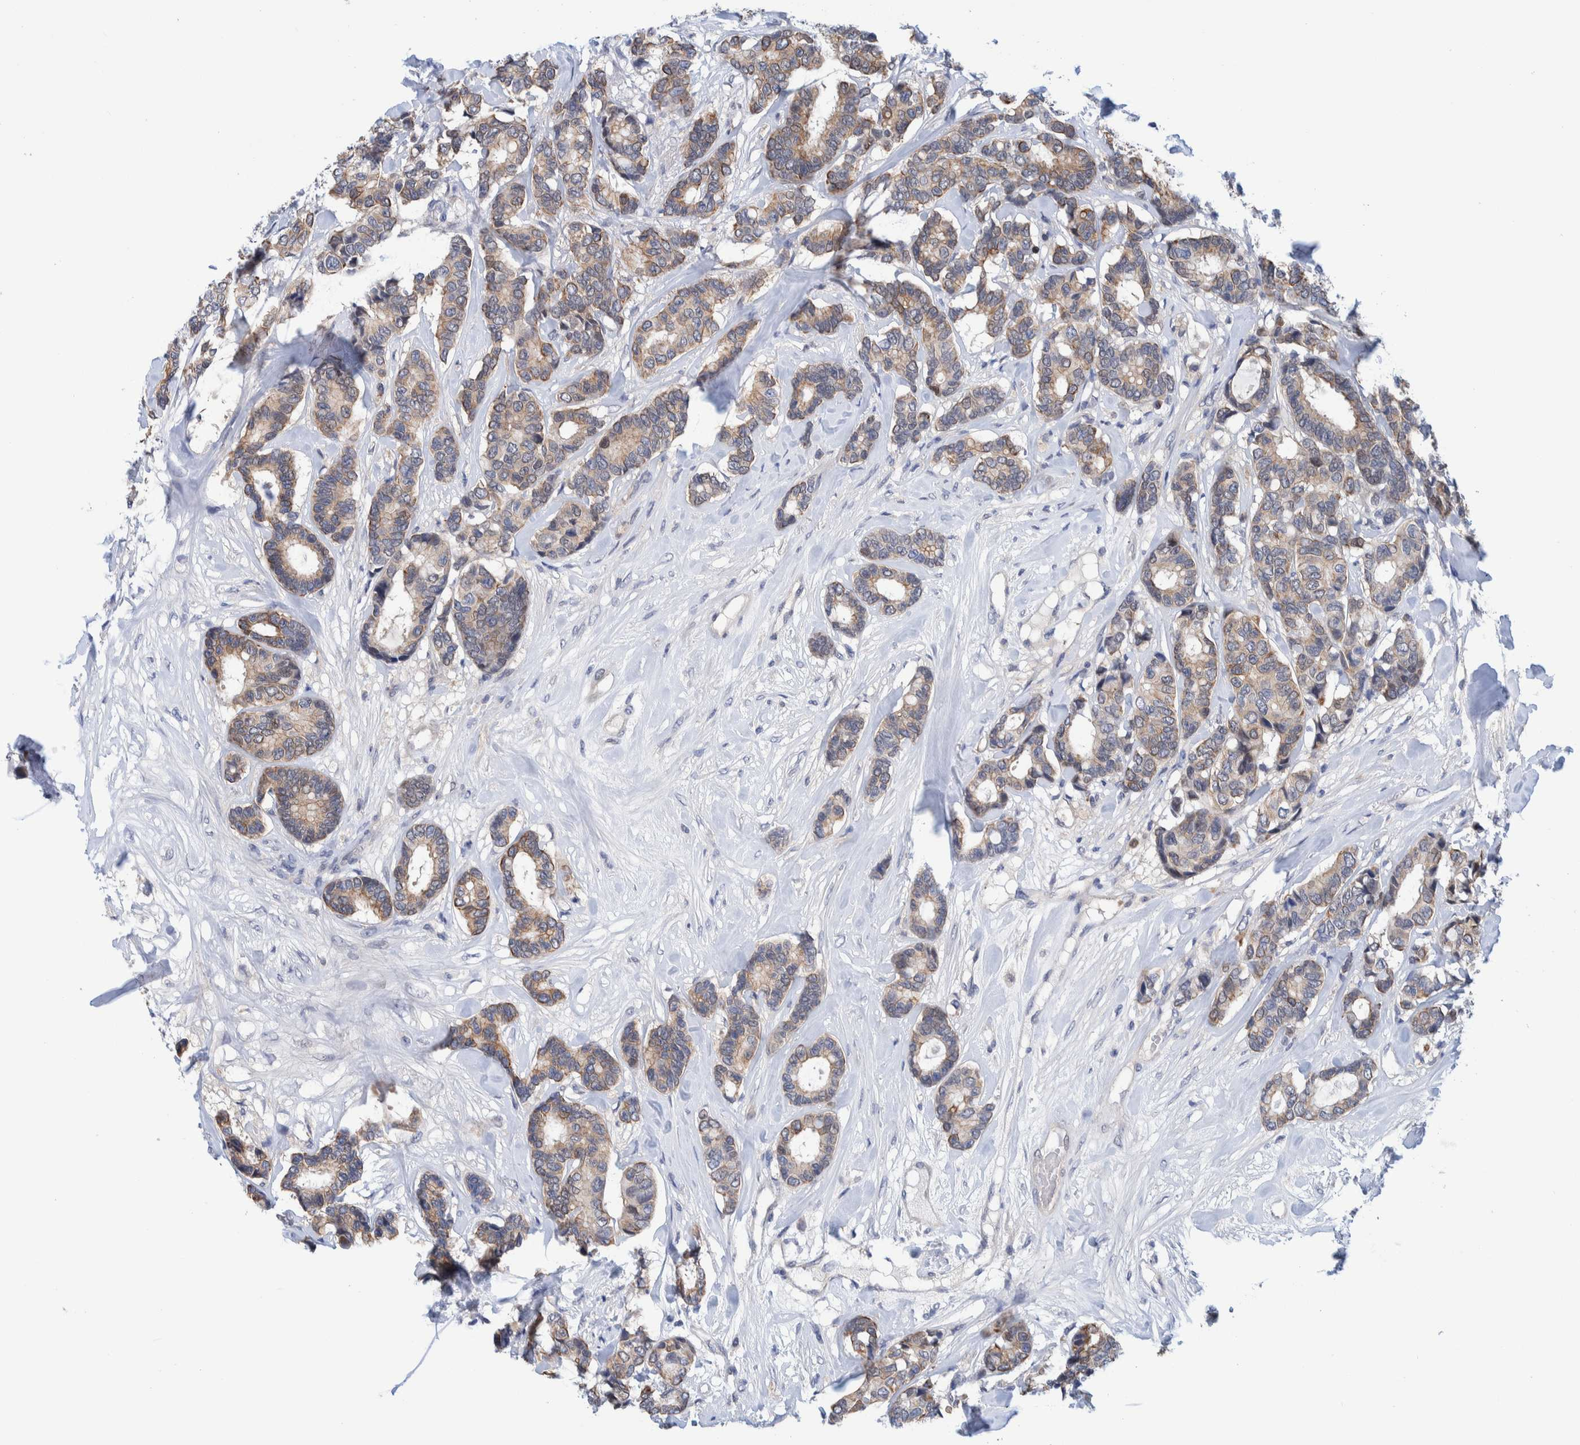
{"staining": {"intensity": "weak", "quantity": ">75%", "location": "cytoplasmic/membranous"}, "tissue": "breast cancer", "cell_type": "Tumor cells", "image_type": "cancer", "snomed": [{"axis": "morphology", "description": "Duct carcinoma"}, {"axis": "topography", "description": "Breast"}], "caption": "An image of breast cancer (invasive ductal carcinoma) stained for a protein shows weak cytoplasmic/membranous brown staining in tumor cells. Immunohistochemistry (ihc) stains the protein of interest in brown and the nuclei are stained blue.", "gene": "PFAS", "patient": {"sex": "female", "age": 87}}